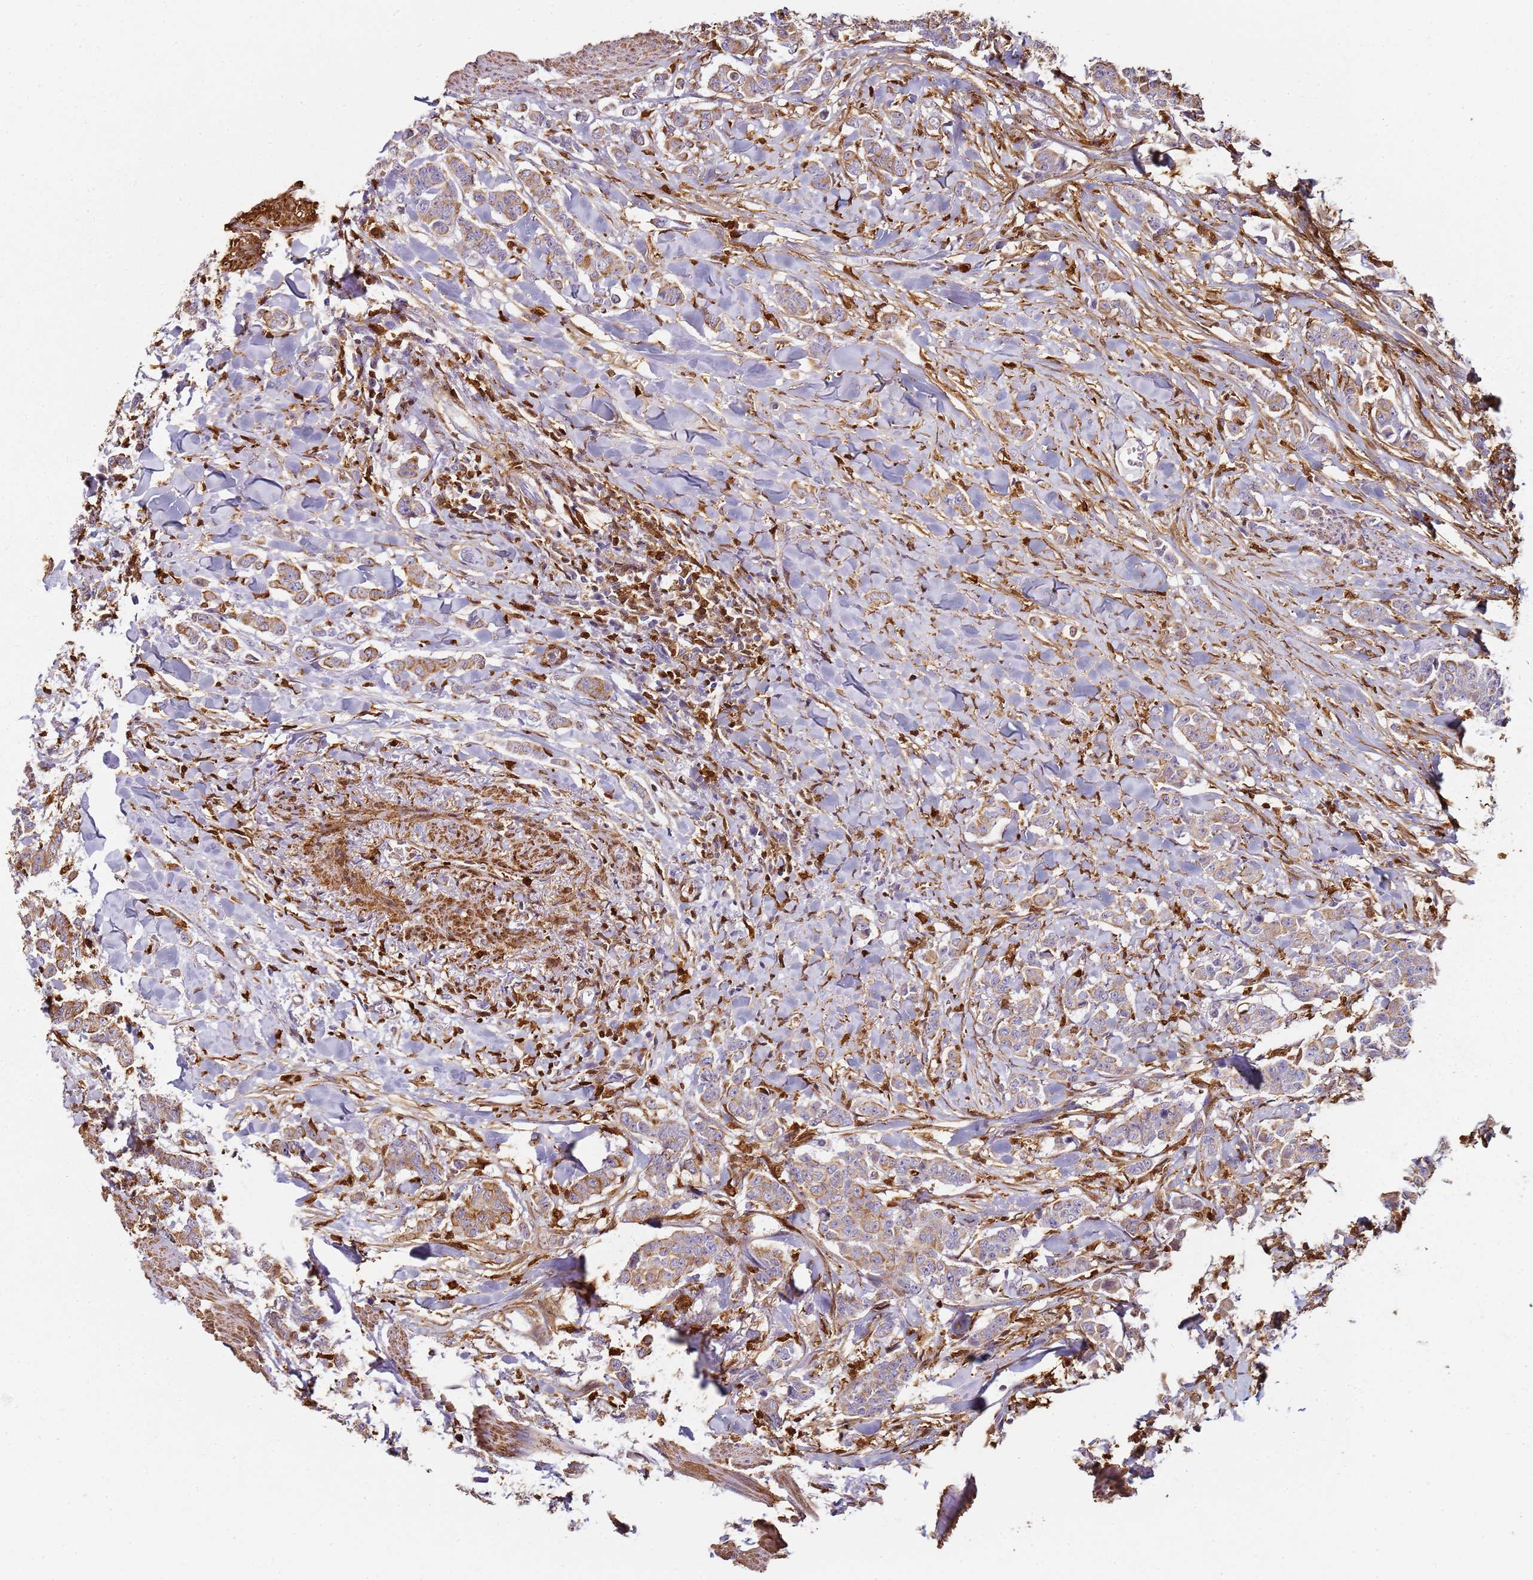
{"staining": {"intensity": "moderate", "quantity": ">75%", "location": "cytoplasmic/membranous"}, "tissue": "breast cancer", "cell_type": "Tumor cells", "image_type": "cancer", "snomed": [{"axis": "morphology", "description": "Duct carcinoma"}, {"axis": "topography", "description": "Breast"}], "caption": "A brown stain labels moderate cytoplasmic/membranous staining of a protein in human breast intraductal carcinoma tumor cells. (Stains: DAB (3,3'-diaminobenzidine) in brown, nuclei in blue, Microscopy: brightfield microscopy at high magnification).", "gene": "S100A4", "patient": {"sex": "female", "age": 40}}